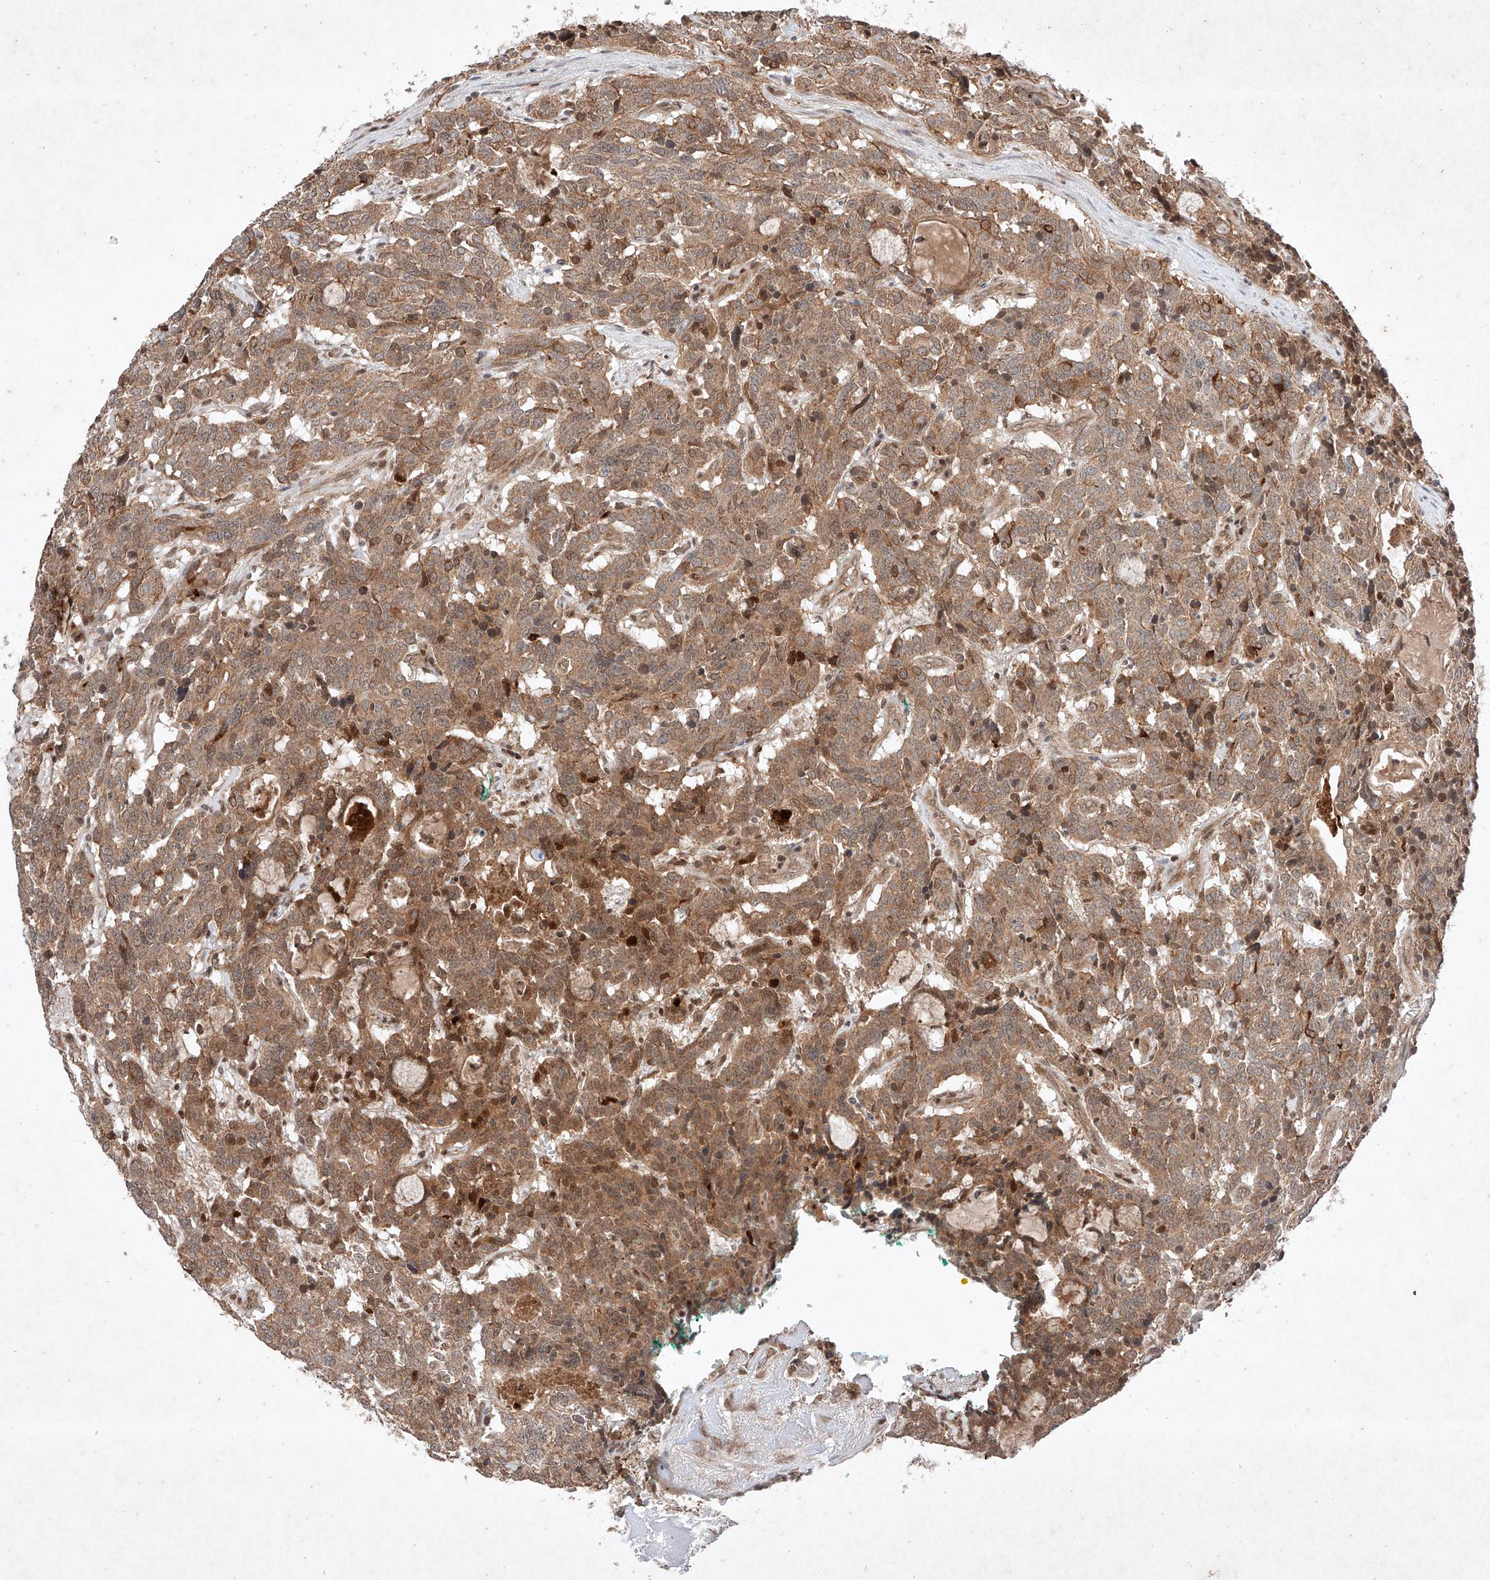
{"staining": {"intensity": "moderate", "quantity": "25%-75%", "location": "cytoplasmic/membranous"}, "tissue": "carcinoid", "cell_type": "Tumor cells", "image_type": "cancer", "snomed": [{"axis": "morphology", "description": "Carcinoid, malignant, NOS"}, {"axis": "topography", "description": "Lung"}], "caption": "Carcinoid tissue displays moderate cytoplasmic/membranous positivity in about 25%-75% of tumor cells (IHC, brightfield microscopy, high magnification).", "gene": "RNF31", "patient": {"sex": "female", "age": 46}}